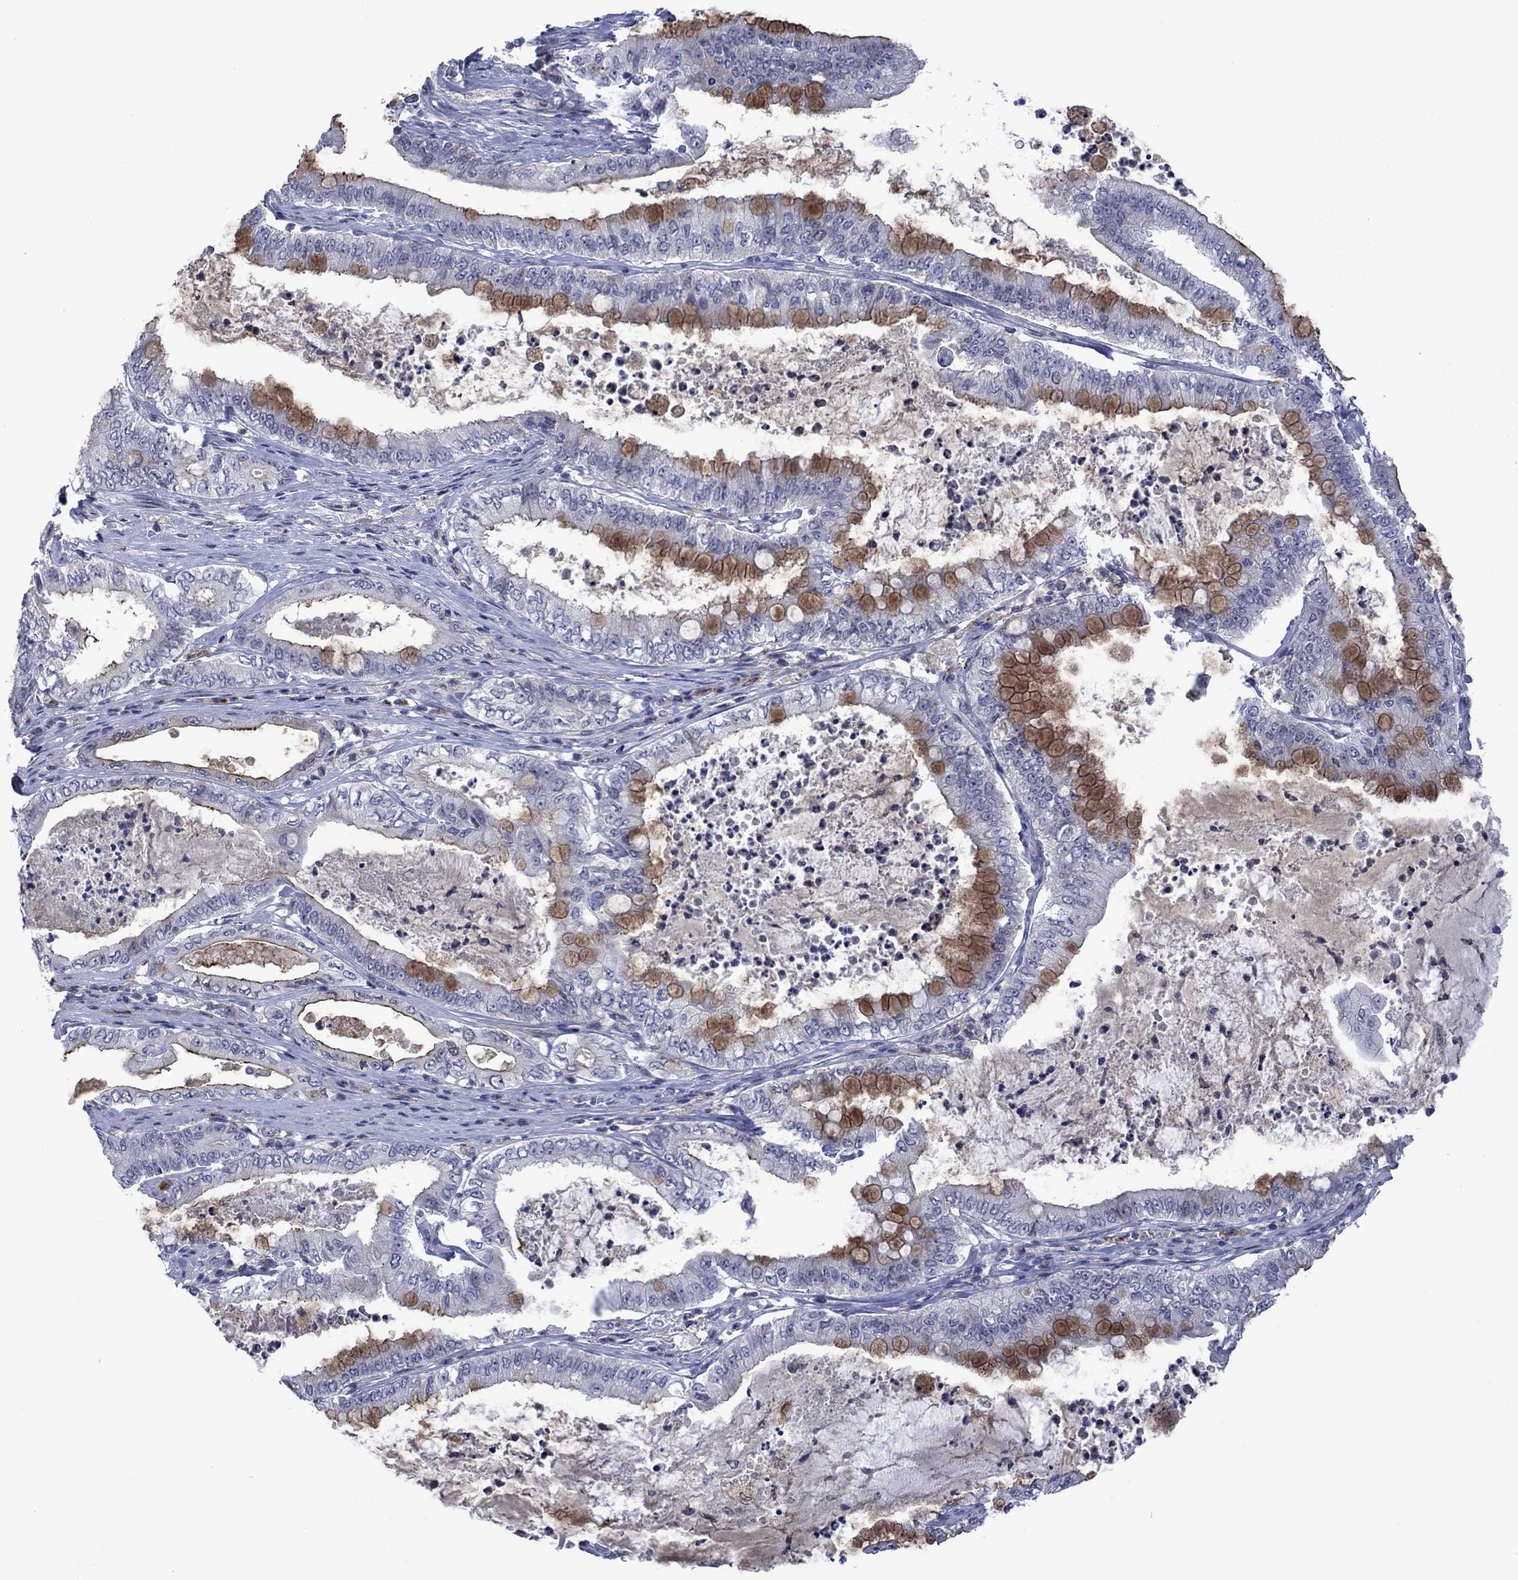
{"staining": {"intensity": "moderate", "quantity": "<25%", "location": "cytoplasmic/membranous"}, "tissue": "pancreatic cancer", "cell_type": "Tumor cells", "image_type": "cancer", "snomed": [{"axis": "morphology", "description": "Adenocarcinoma, NOS"}, {"axis": "topography", "description": "Pancreas"}], "caption": "Approximately <25% of tumor cells in human pancreatic adenocarcinoma demonstrate moderate cytoplasmic/membranous protein staining as visualized by brown immunohistochemical staining.", "gene": "AGL", "patient": {"sex": "male", "age": 71}}